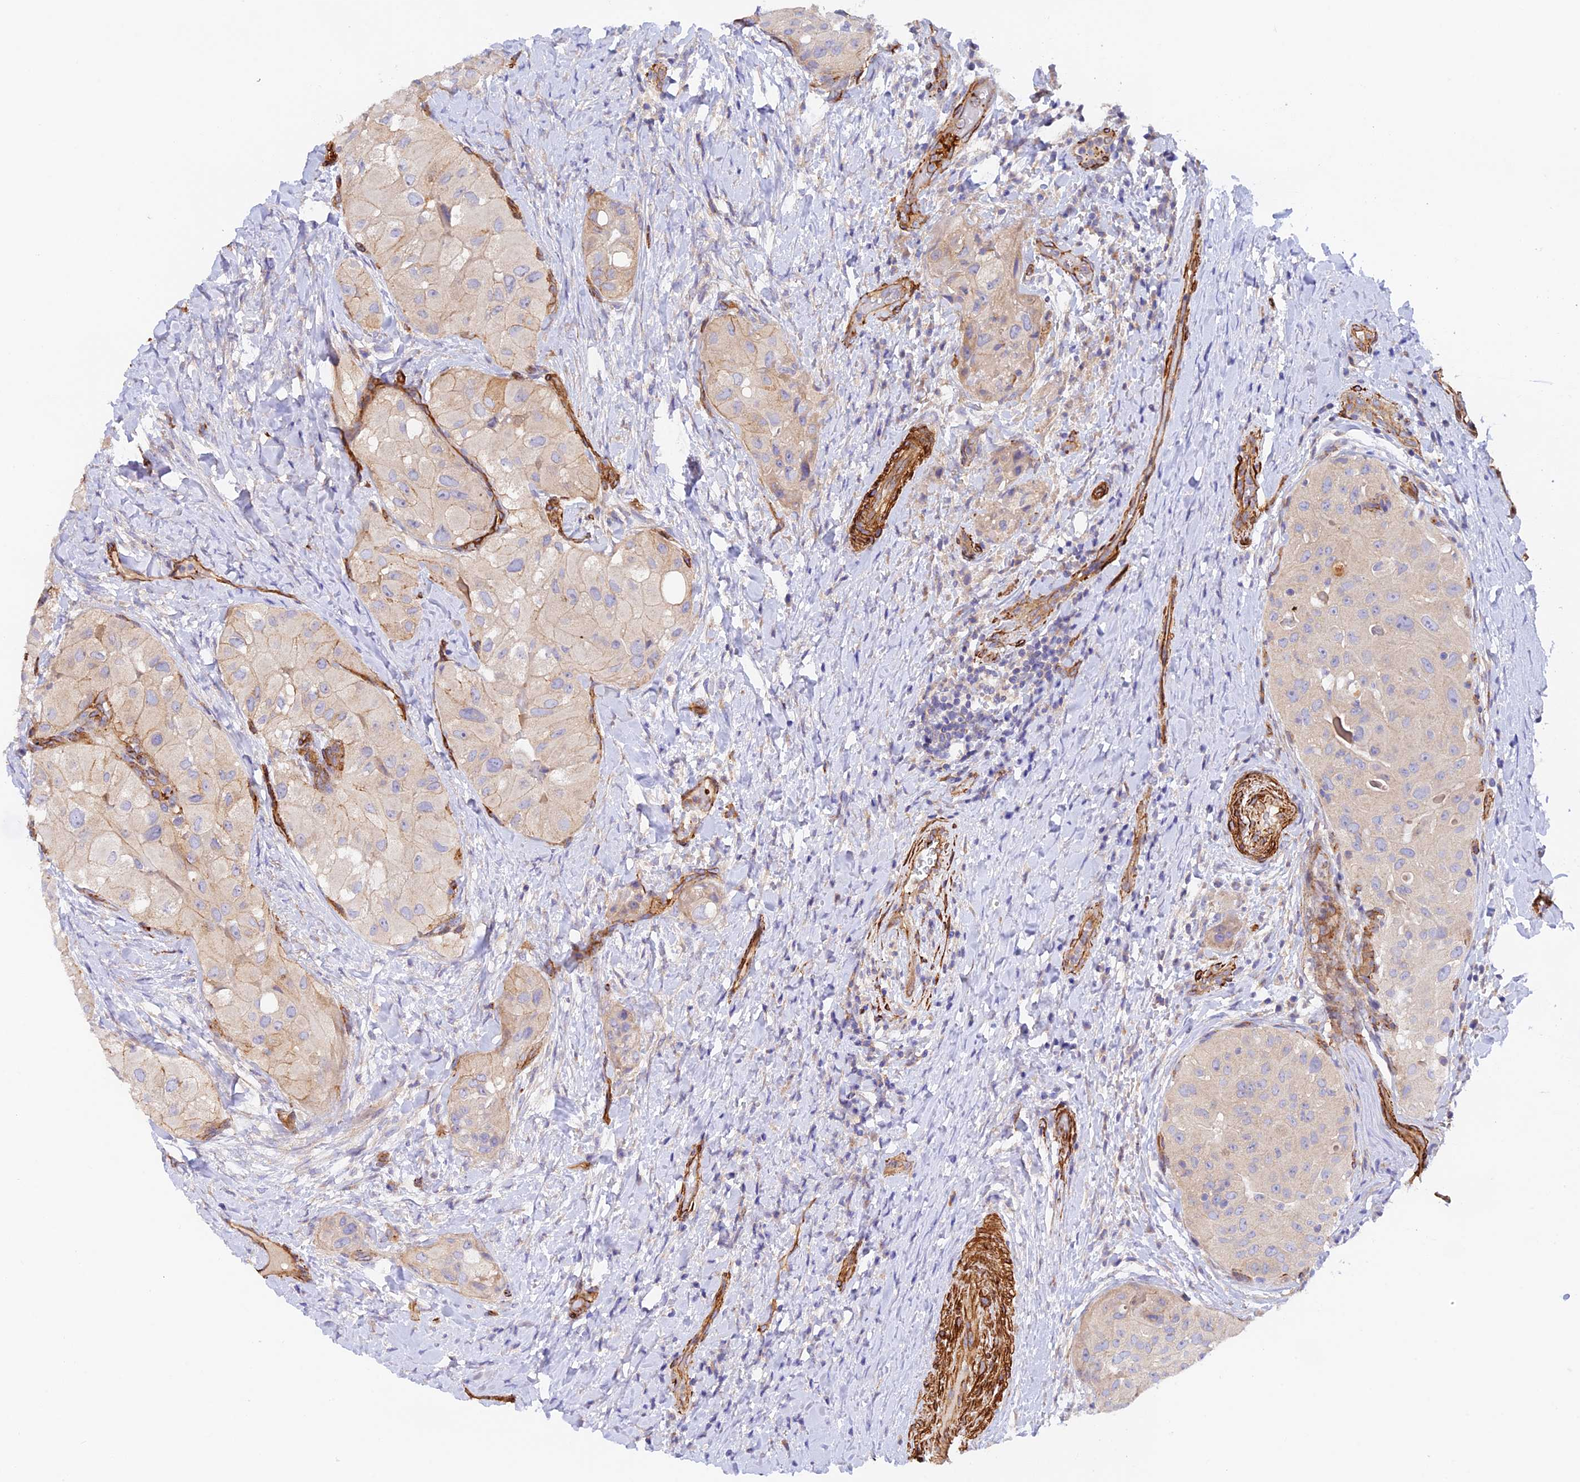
{"staining": {"intensity": "weak", "quantity": "<25%", "location": "cytoplasmic/membranous"}, "tissue": "thyroid cancer", "cell_type": "Tumor cells", "image_type": "cancer", "snomed": [{"axis": "morphology", "description": "Normal tissue, NOS"}, {"axis": "morphology", "description": "Papillary adenocarcinoma, NOS"}, {"axis": "topography", "description": "Thyroid gland"}], "caption": "High magnification brightfield microscopy of papillary adenocarcinoma (thyroid) stained with DAB (brown) and counterstained with hematoxylin (blue): tumor cells show no significant staining.", "gene": "MYO9A", "patient": {"sex": "female", "age": 59}}